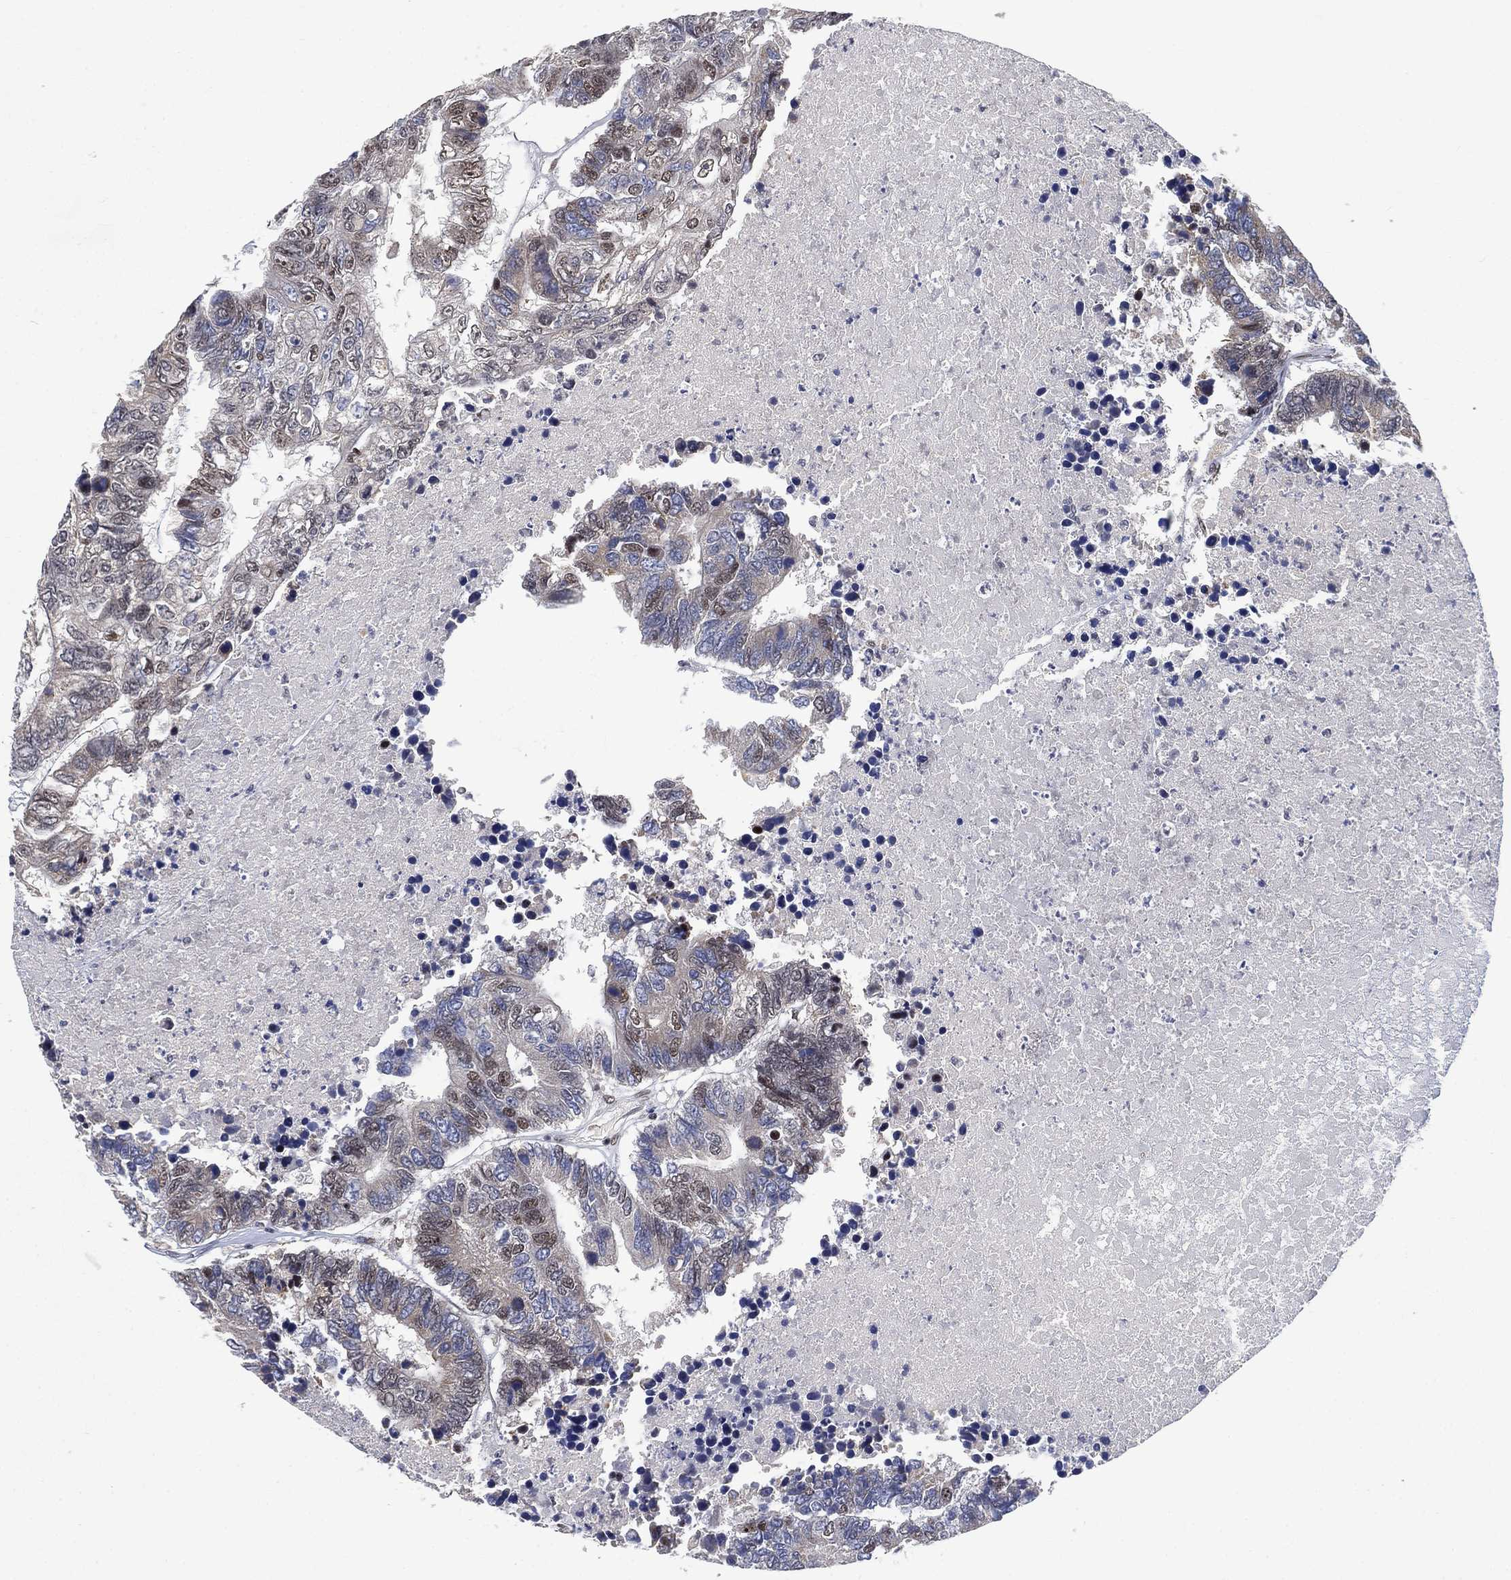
{"staining": {"intensity": "moderate", "quantity": "<25%", "location": "nuclear"}, "tissue": "colorectal cancer", "cell_type": "Tumor cells", "image_type": "cancer", "snomed": [{"axis": "morphology", "description": "Adenocarcinoma, NOS"}, {"axis": "topography", "description": "Colon"}], "caption": "Colorectal cancer was stained to show a protein in brown. There is low levels of moderate nuclear expression in approximately <25% of tumor cells. Immunohistochemistry (ihc) stains the protein in brown and the nuclei are stained blue.", "gene": "YLPM1", "patient": {"sex": "female", "age": 48}}